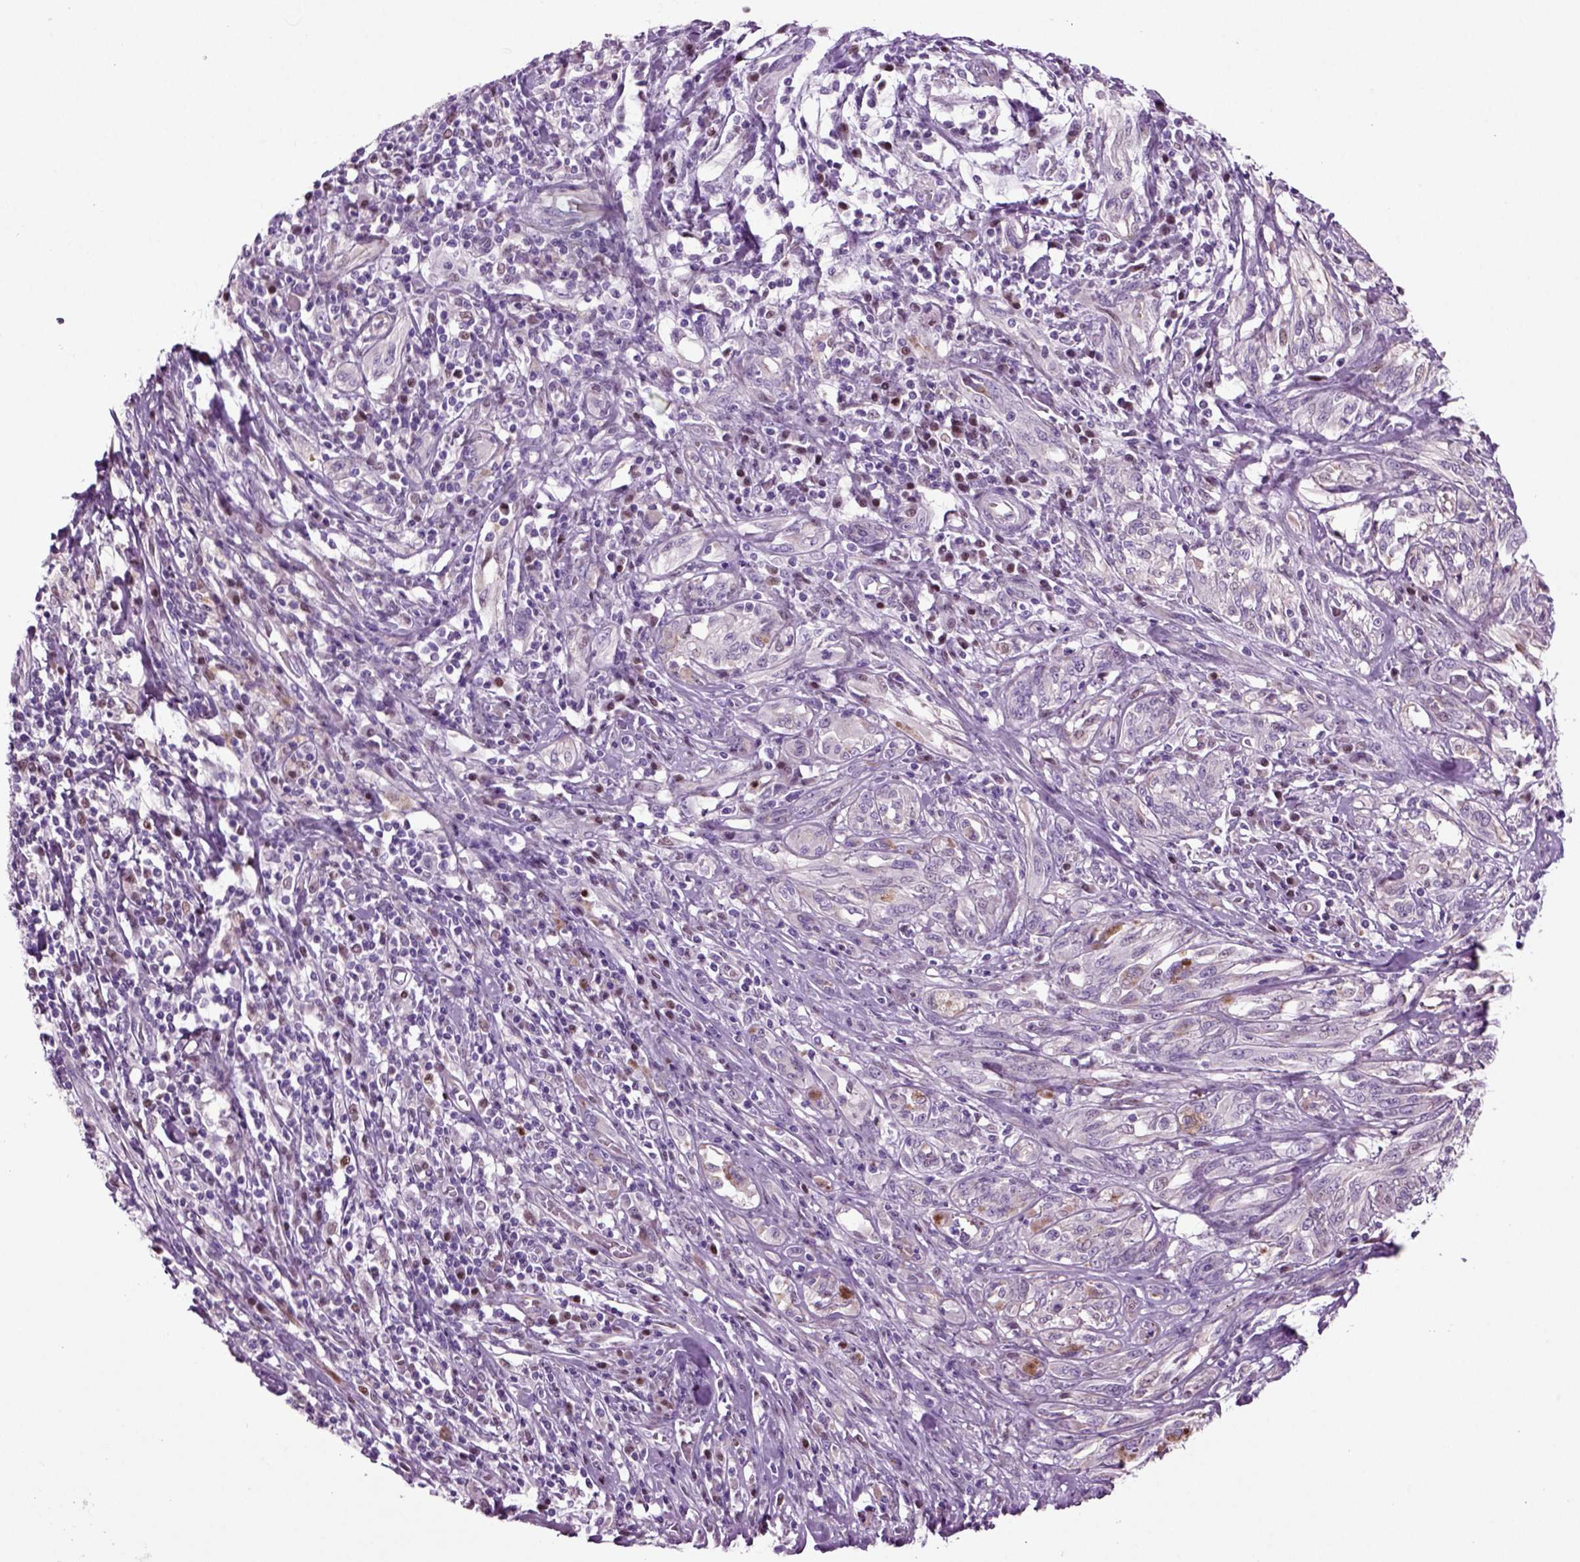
{"staining": {"intensity": "negative", "quantity": "none", "location": "none"}, "tissue": "melanoma", "cell_type": "Tumor cells", "image_type": "cancer", "snomed": [{"axis": "morphology", "description": "Malignant melanoma, NOS"}, {"axis": "topography", "description": "Skin"}], "caption": "Image shows no protein staining in tumor cells of malignant melanoma tissue. (Brightfield microscopy of DAB (3,3'-diaminobenzidine) IHC at high magnification).", "gene": "ARID3A", "patient": {"sex": "female", "age": 91}}